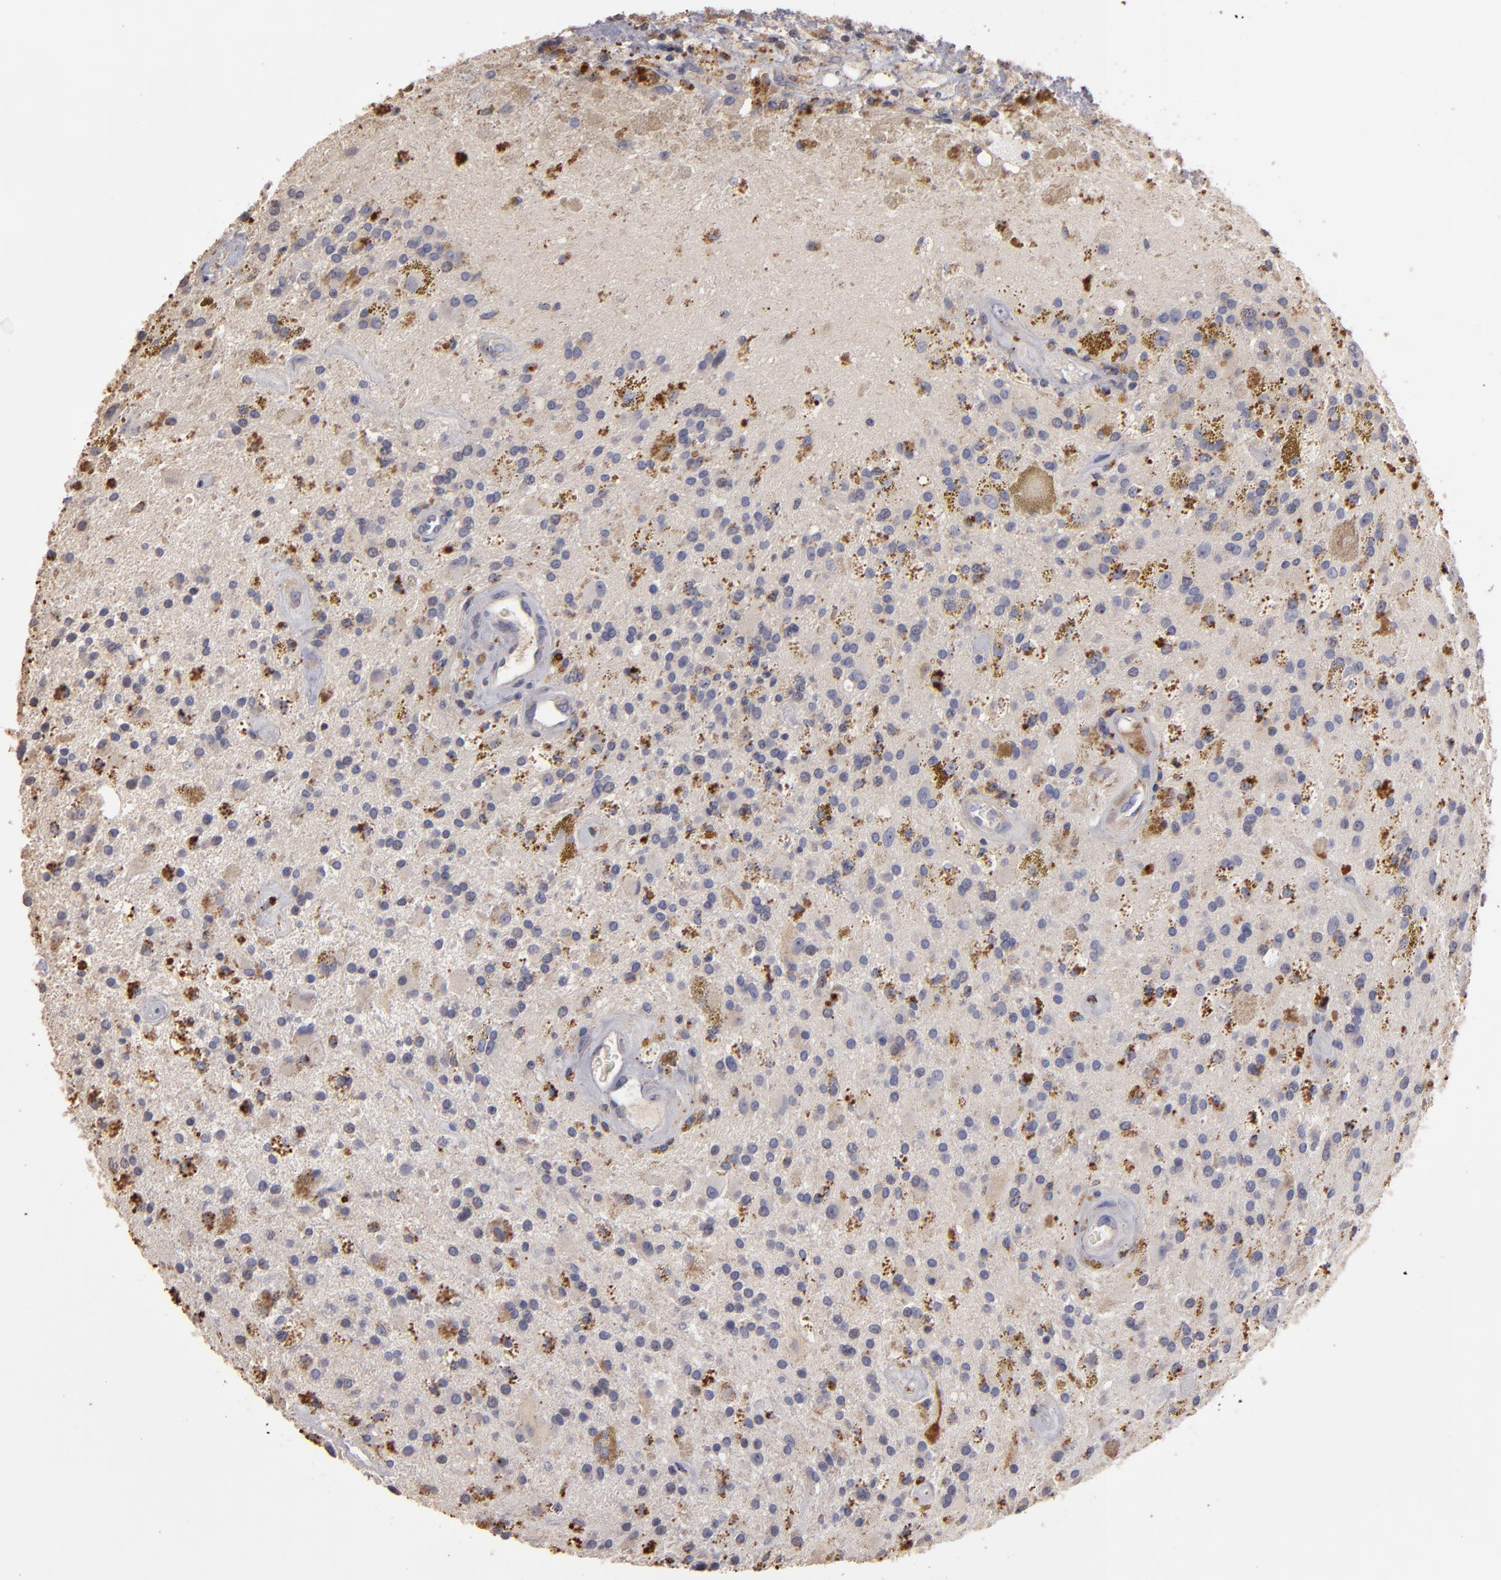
{"staining": {"intensity": "moderate", "quantity": "25%-75%", "location": "cytoplasmic/membranous"}, "tissue": "glioma", "cell_type": "Tumor cells", "image_type": "cancer", "snomed": [{"axis": "morphology", "description": "Glioma, malignant, Low grade"}, {"axis": "topography", "description": "Brain"}], "caption": "About 25%-75% of tumor cells in malignant low-grade glioma reveal moderate cytoplasmic/membranous protein staining as visualized by brown immunohistochemical staining.", "gene": "TRAF1", "patient": {"sex": "male", "age": 58}}